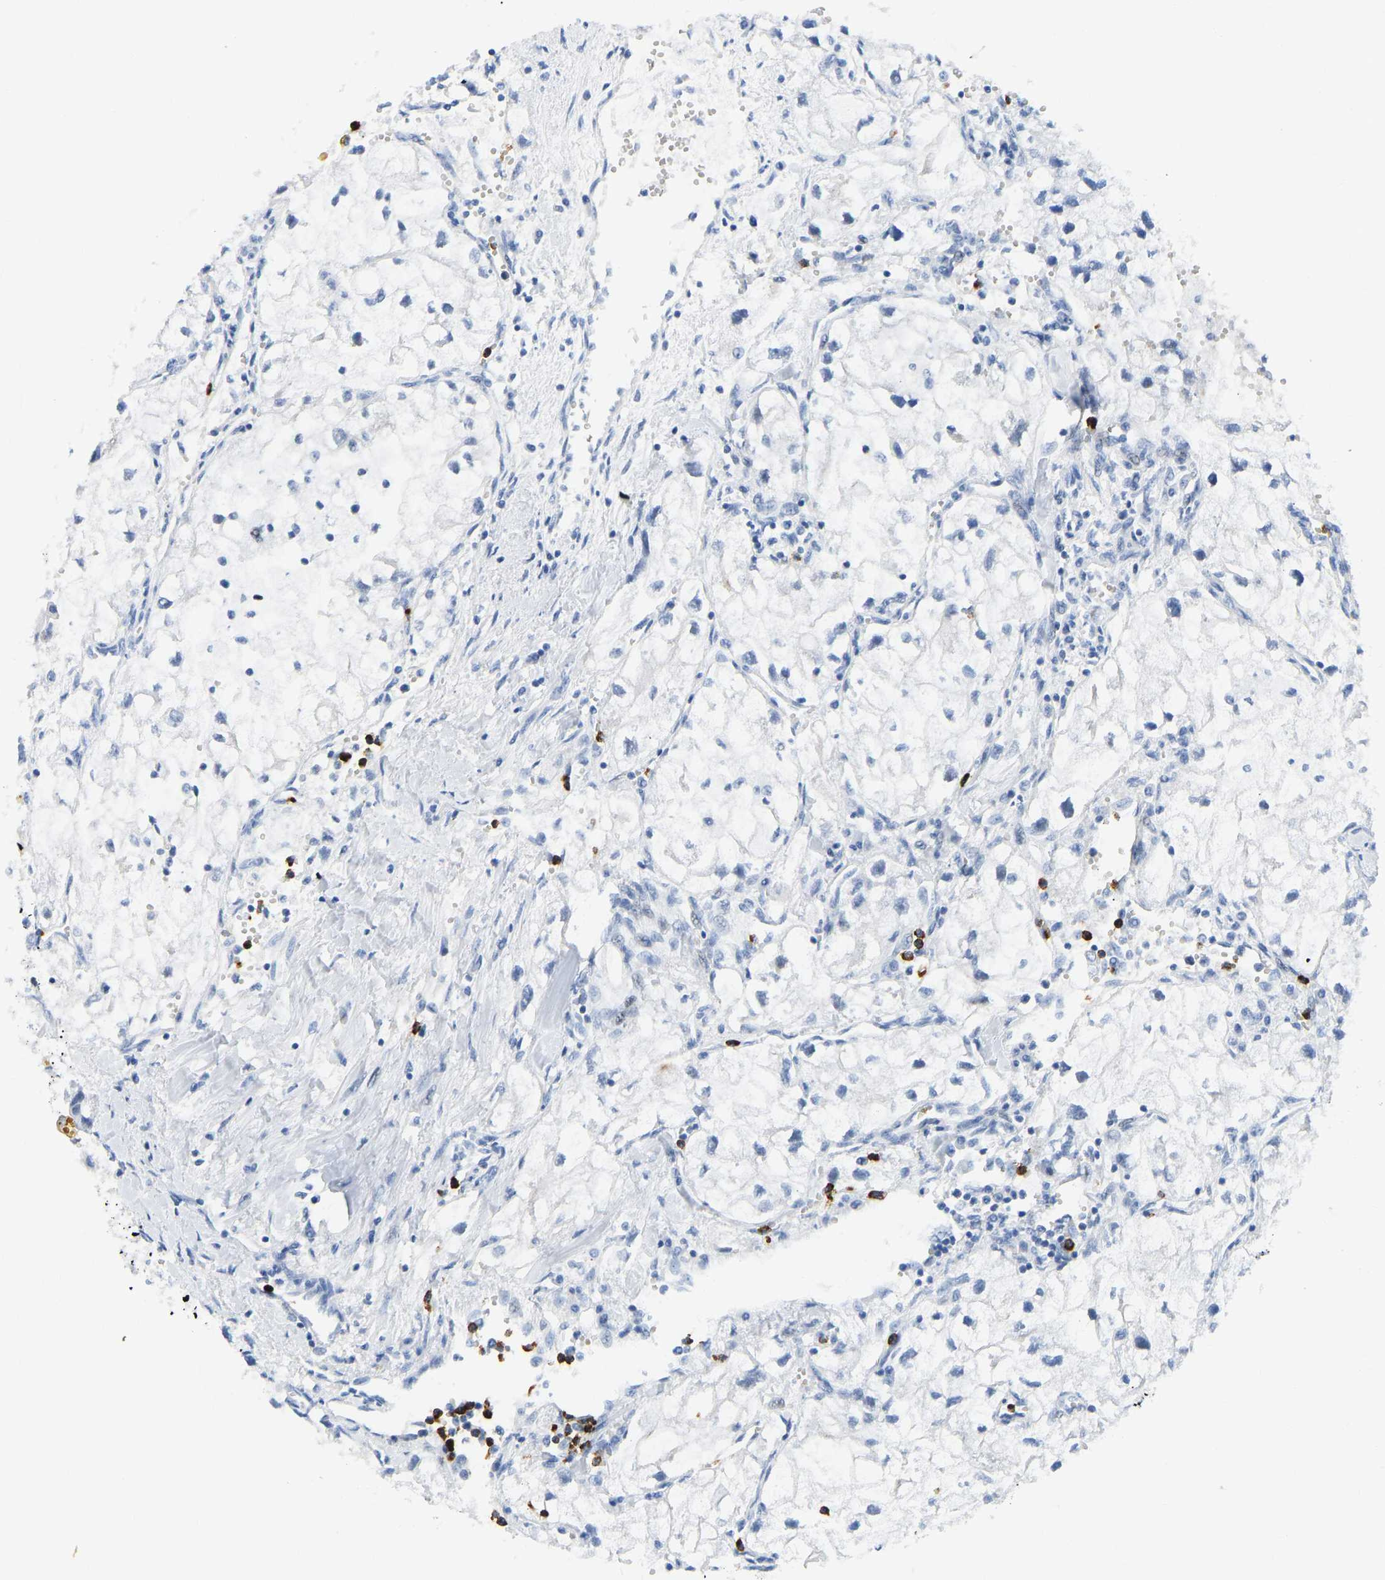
{"staining": {"intensity": "negative", "quantity": "none", "location": "none"}, "tissue": "renal cancer", "cell_type": "Tumor cells", "image_type": "cancer", "snomed": [{"axis": "morphology", "description": "Adenocarcinoma, NOS"}, {"axis": "topography", "description": "Kidney"}], "caption": "This is a photomicrograph of immunohistochemistry (IHC) staining of renal adenocarcinoma, which shows no expression in tumor cells. (DAB IHC, high magnification).", "gene": "HDAC5", "patient": {"sex": "female", "age": 70}}